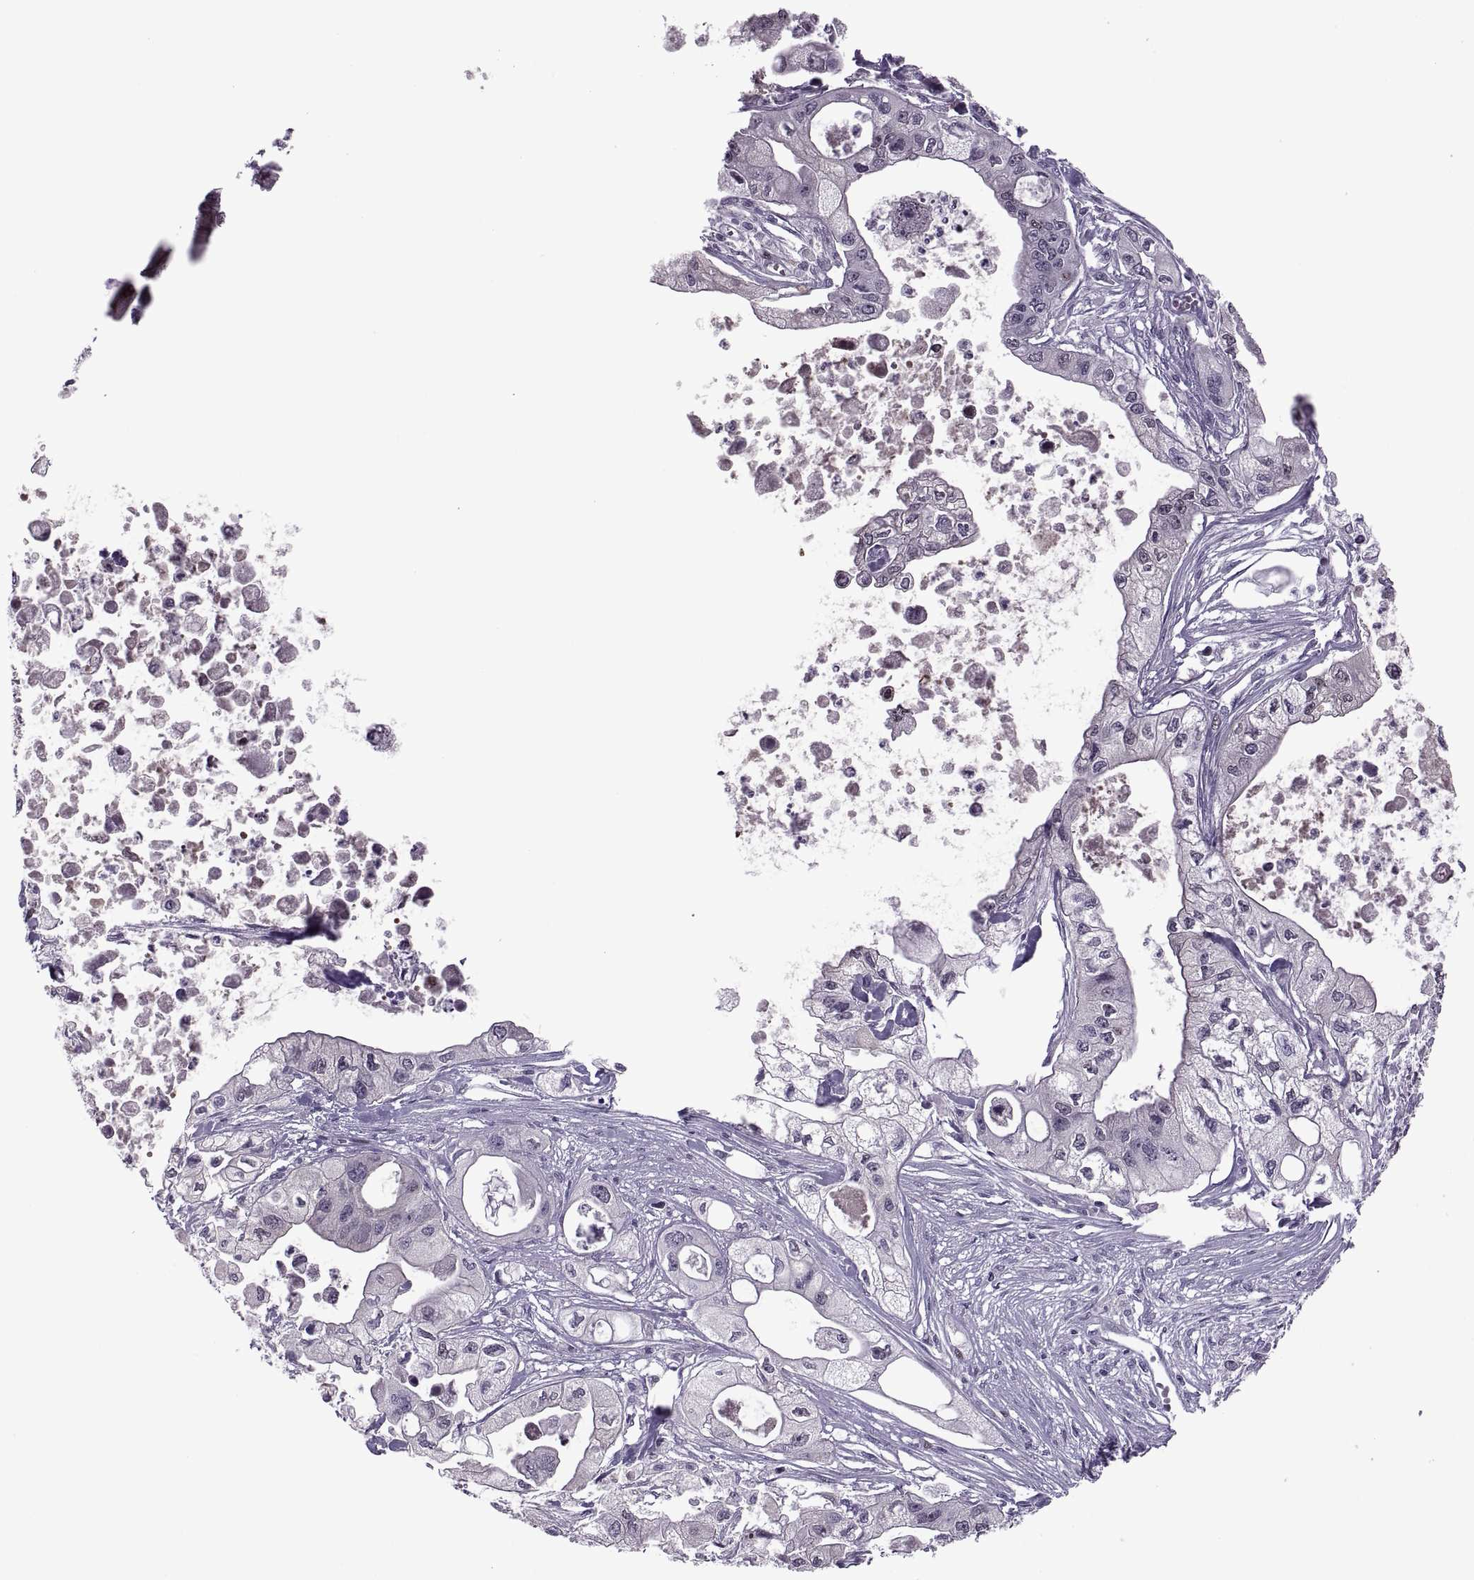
{"staining": {"intensity": "negative", "quantity": "none", "location": "none"}, "tissue": "pancreatic cancer", "cell_type": "Tumor cells", "image_type": "cancer", "snomed": [{"axis": "morphology", "description": "Adenocarcinoma, NOS"}, {"axis": "topography", "description": "Pancreas"}], "caption": "There is no significant staining in tumor cells of pancreatic adenocarcinoma.", "gene": "MAGEA4", "patient": {"sex": "male", "age": 70}}